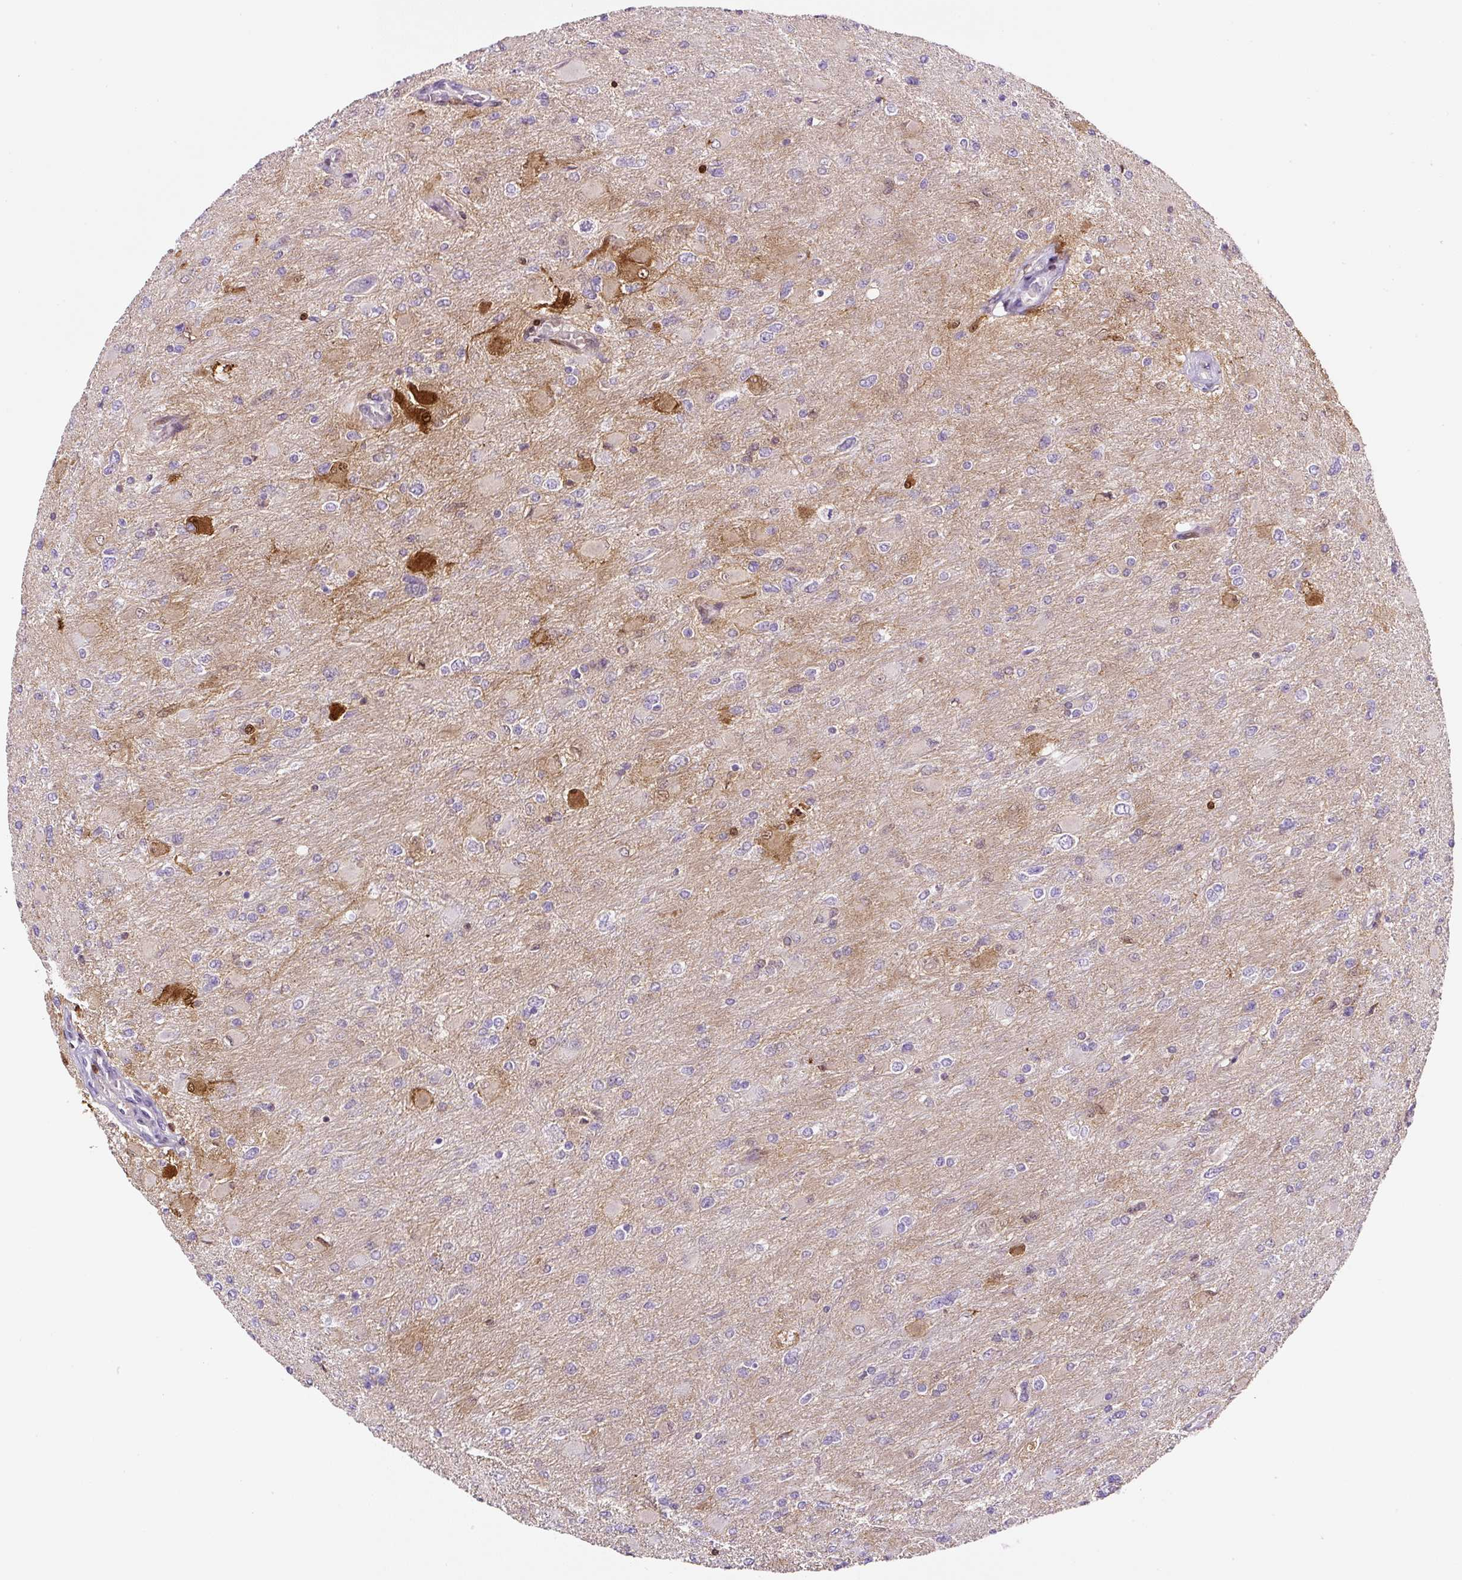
{"staining": {"intensity": "moderate", "quantity": "<25%", "location": "cytoplasmic/membranous,nuclear"}, "tissue": "glioma", "cell_type": "Tumor cells", "image_type": "cancer", "snomed": [{"axis": "morphology", "description": "Glioma, malignant, High grade"}, {"axis": "topography", "description": "Cerebral cortex"}], "caption": "Immunohistochemical staining of human glioma exhibits low levels of moderate cytoplasmic/membranous and nuclear protein staining in about <25% of tumor cells.", "gene": "ANXA1", "patient": {"sex": "female", "age": 36}}